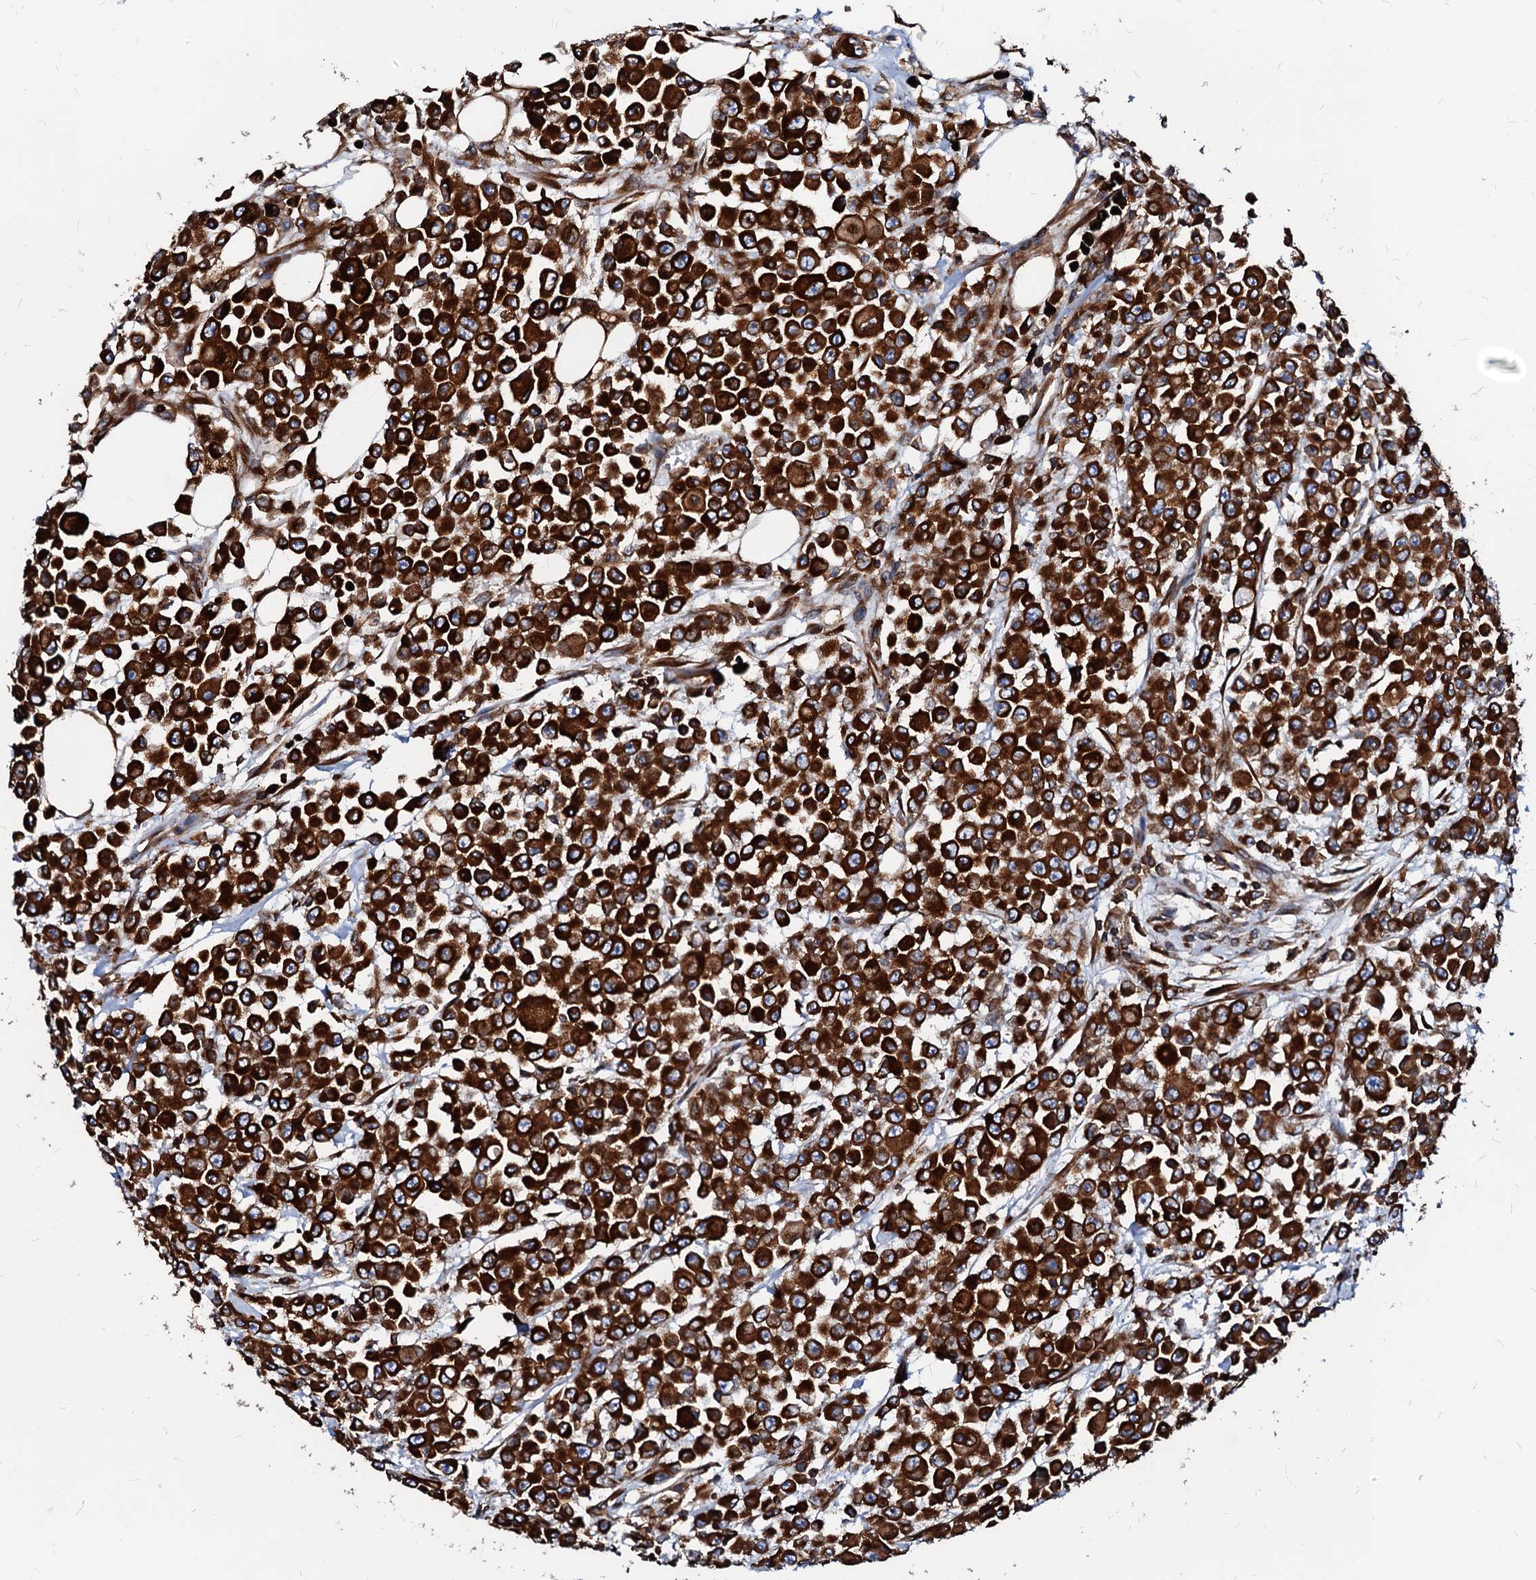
{"staining": {"intensity": "strong", "quantity": ">75%", "location": "cytoplasmic/membranous"}, "tissue": "colorectal cancer", "cell_type": "Tumor cells", "image_type": "cancer", "snomed": [{"axis": "morphology", "description": "Adenocarcinoma, NOS"}, {"axis": "topography", "description": "Colon"}], "caption": "Human adenocarcinoma (colorectal) stained with a brown dye demonstrates strong cytoplasmic/membranous positive positivity in about >75% of tumor cells.", "gene": "DERL1", "patient": {"sex": "male", "age": 51}}